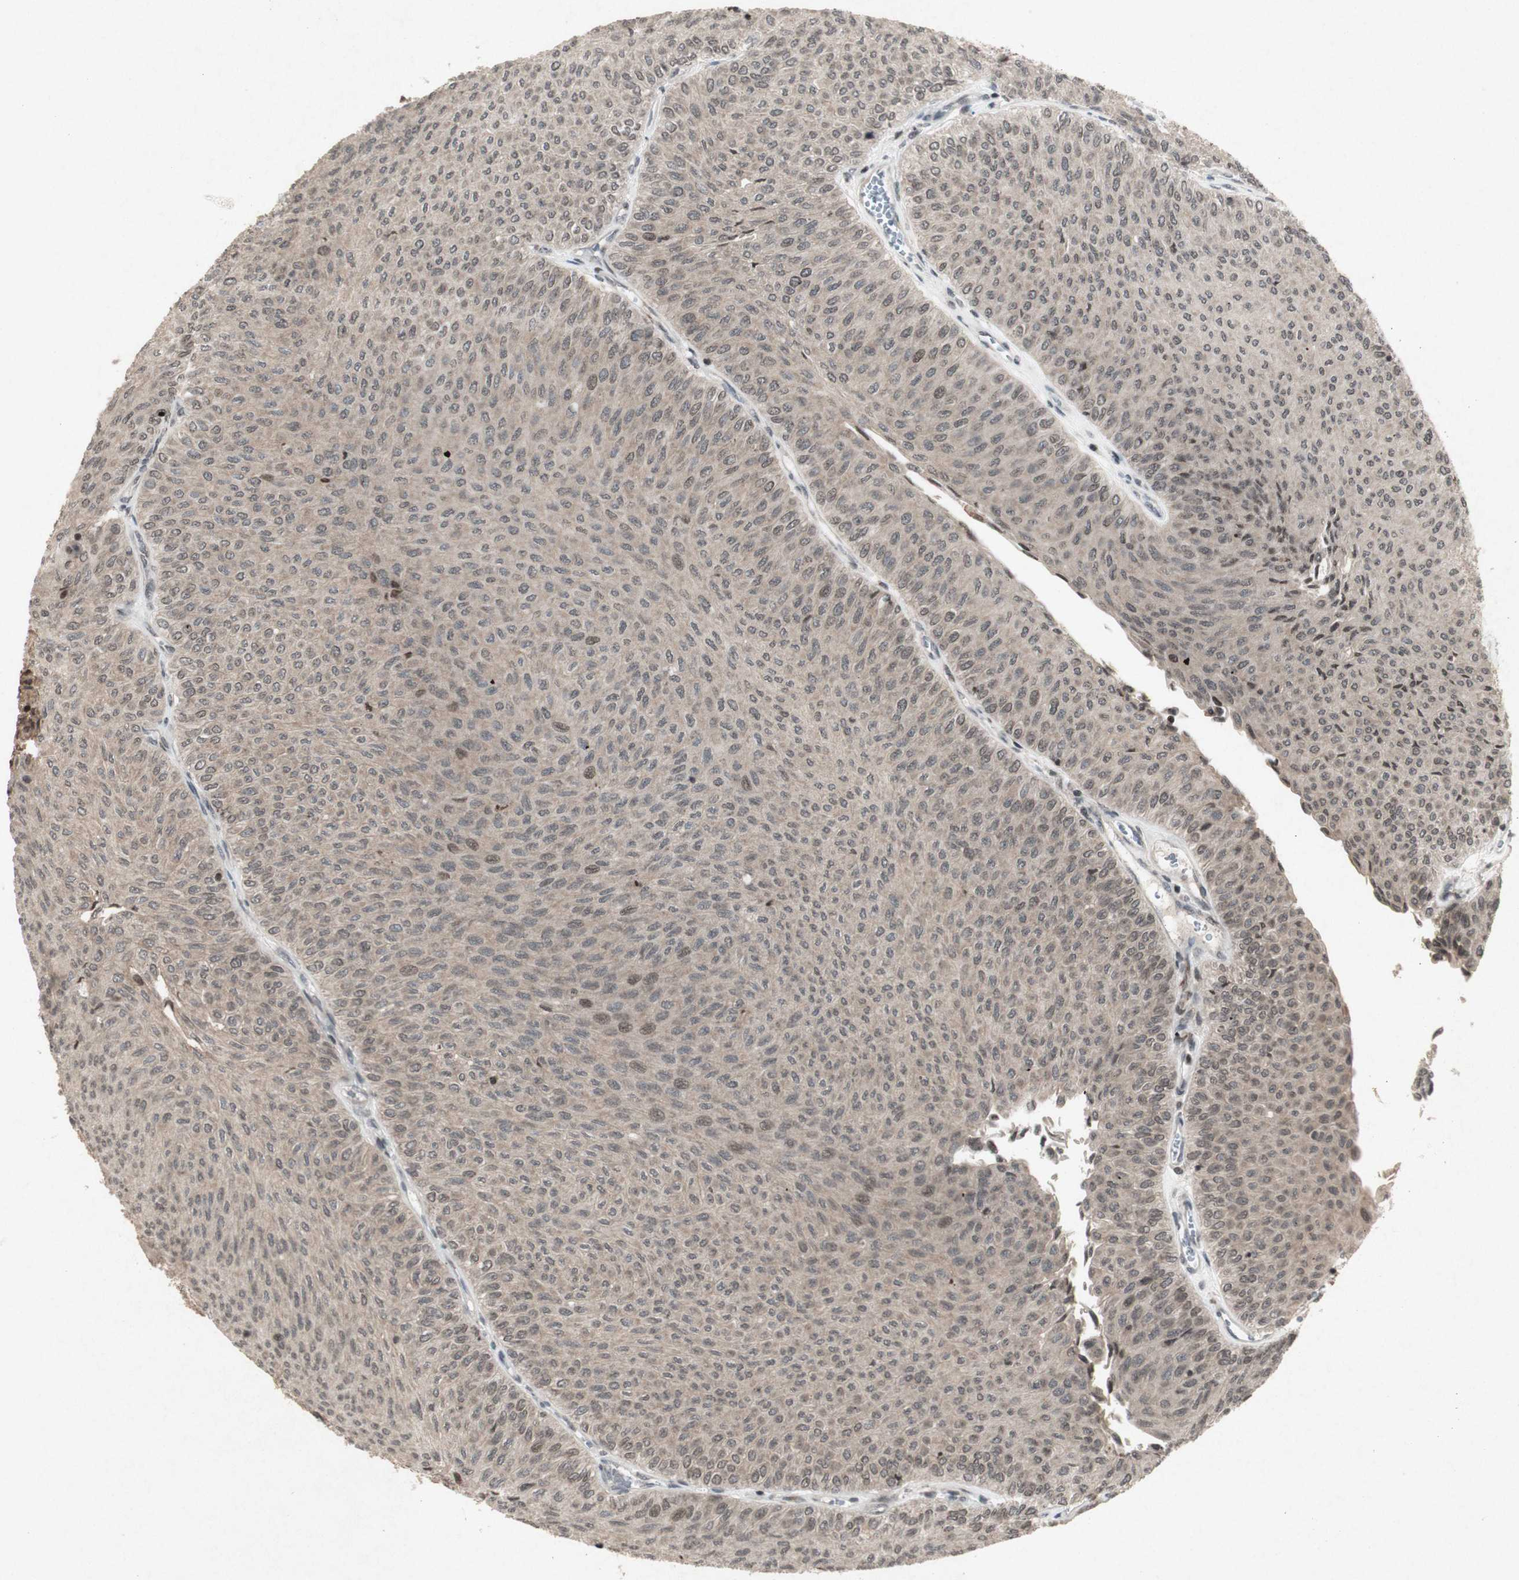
{"staining": {"intensity": "weak", "quantity": ">75%", "location": "cytoplasmic/membranous"}, "tissue": "urothelial cancer", "cell_type": "Tumor cells", "image_type": "cancer", "snomed": [{"axis": "morphology", "description": "Urothelial carcinoma, Low grade"}, {"axis": "topography", "description": "Urinary bladder"}], "caption": "Protein analysis of urothelial carcinoma (low-grade) tissue displays weak cytoplasmic/membranous staining in approximately >75% of tumor cells.", "gene": "PLXNA1", "patient": {"sex": "male", "age": 78}}